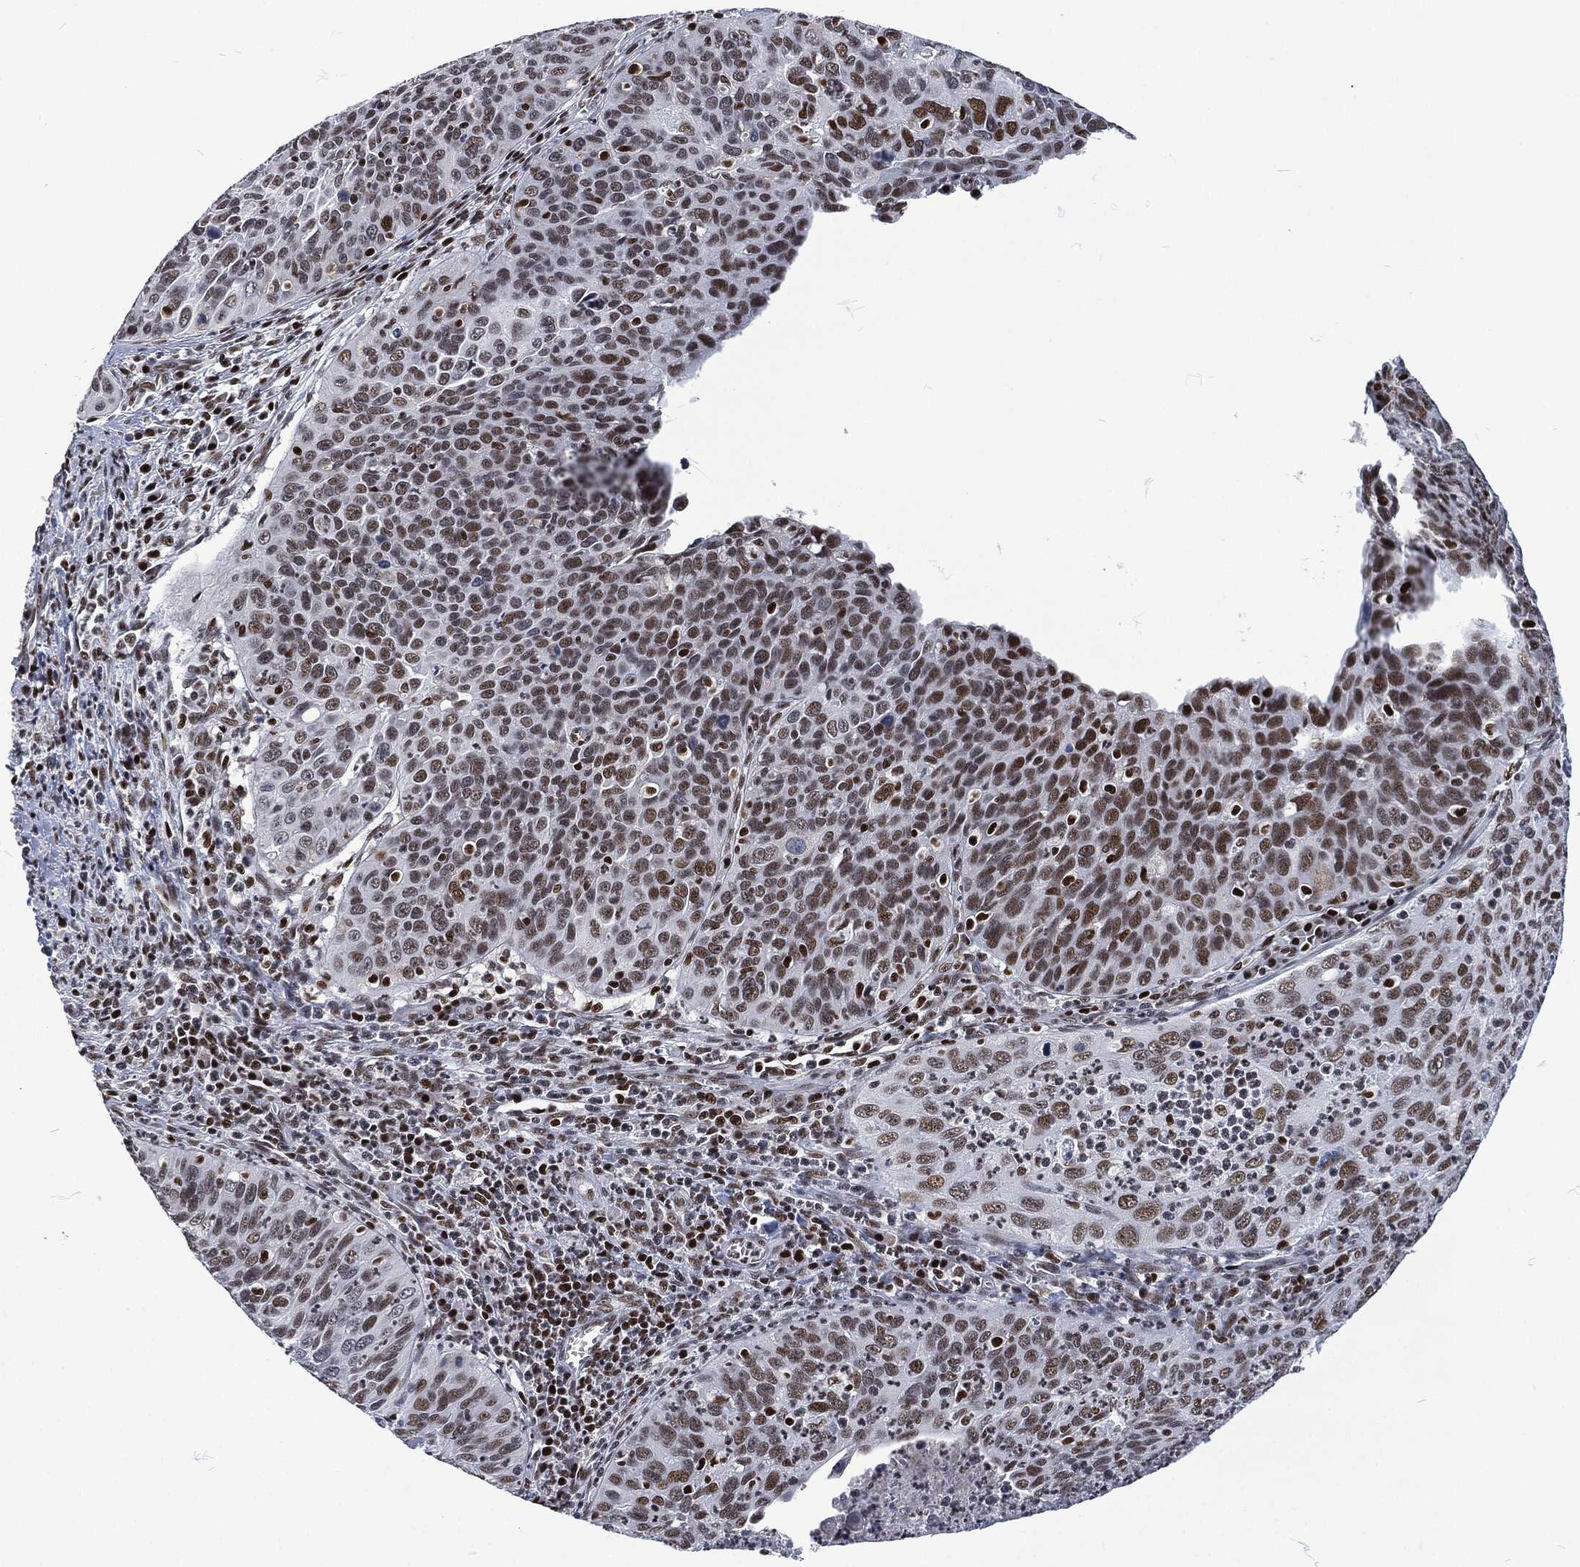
{"staining": {"intensity": "strong", "quantity": "<25%", "location": "nuclear"}, "tissue": "cervical cancer", "cell_type": "Tumor cells", "image_type": "cancer", "snomed": [{"axis": "morphology", "description": "Squamous cell carcinoma, NOS"}, {"axis": "topography", "description": "Cervix"}], "caption": "Protein expression analysis of human cervical squamous cell carcinoma reveals strong nuclear positivity in about <25% of tumor cells. Using DAB (3,3'-diaminobenzidine) (brown) and hematoxylin (blue) stains, captured at high magnification using brightfield microscopy.", "gene": "DCPS", "patient": {"sex": "female", "age": 26}}